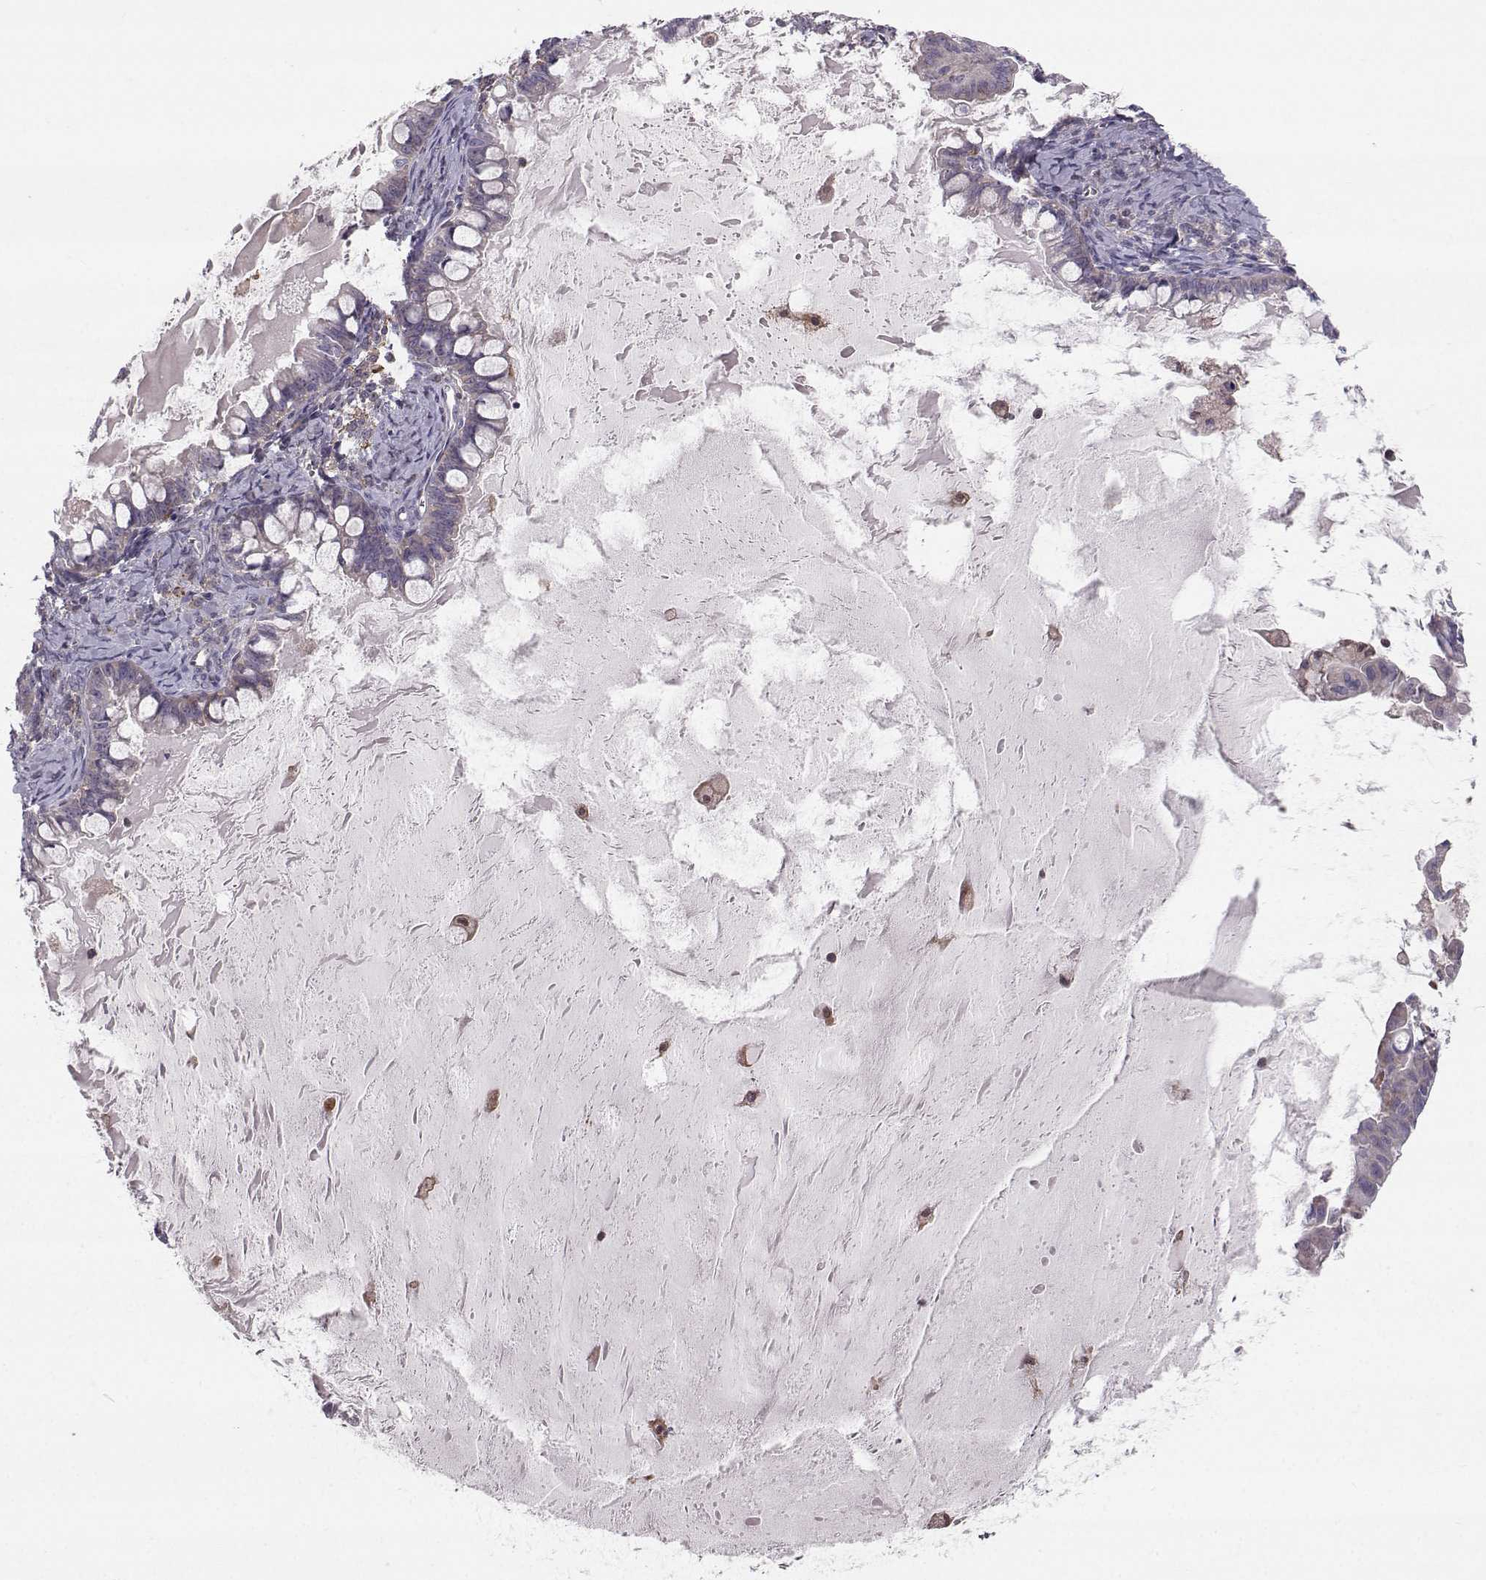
{"staining": {"intensity": "negative", "quantity": "none", "location": "none"}, "tissue": "ovarian cancer", "cell_type": "Tumor cells", "image_type": "cancer", "snomed": [{"axis": "morphology", "description": "Cystadenocarcinoma, mucinous, NOS"}, {"axis": "topography", "description": "Ovary"}], "caption": "Immunohistochemistry histopathology image of human ovarian cancer (mucinous cystadenocarcinoma) stained for a protein (brown), which reveals no staining in tumor cells. (IHC, brightfield microscopy, high magnification).", "gene": "ASB16", "patient": {"sex": "female", "age": 63}}